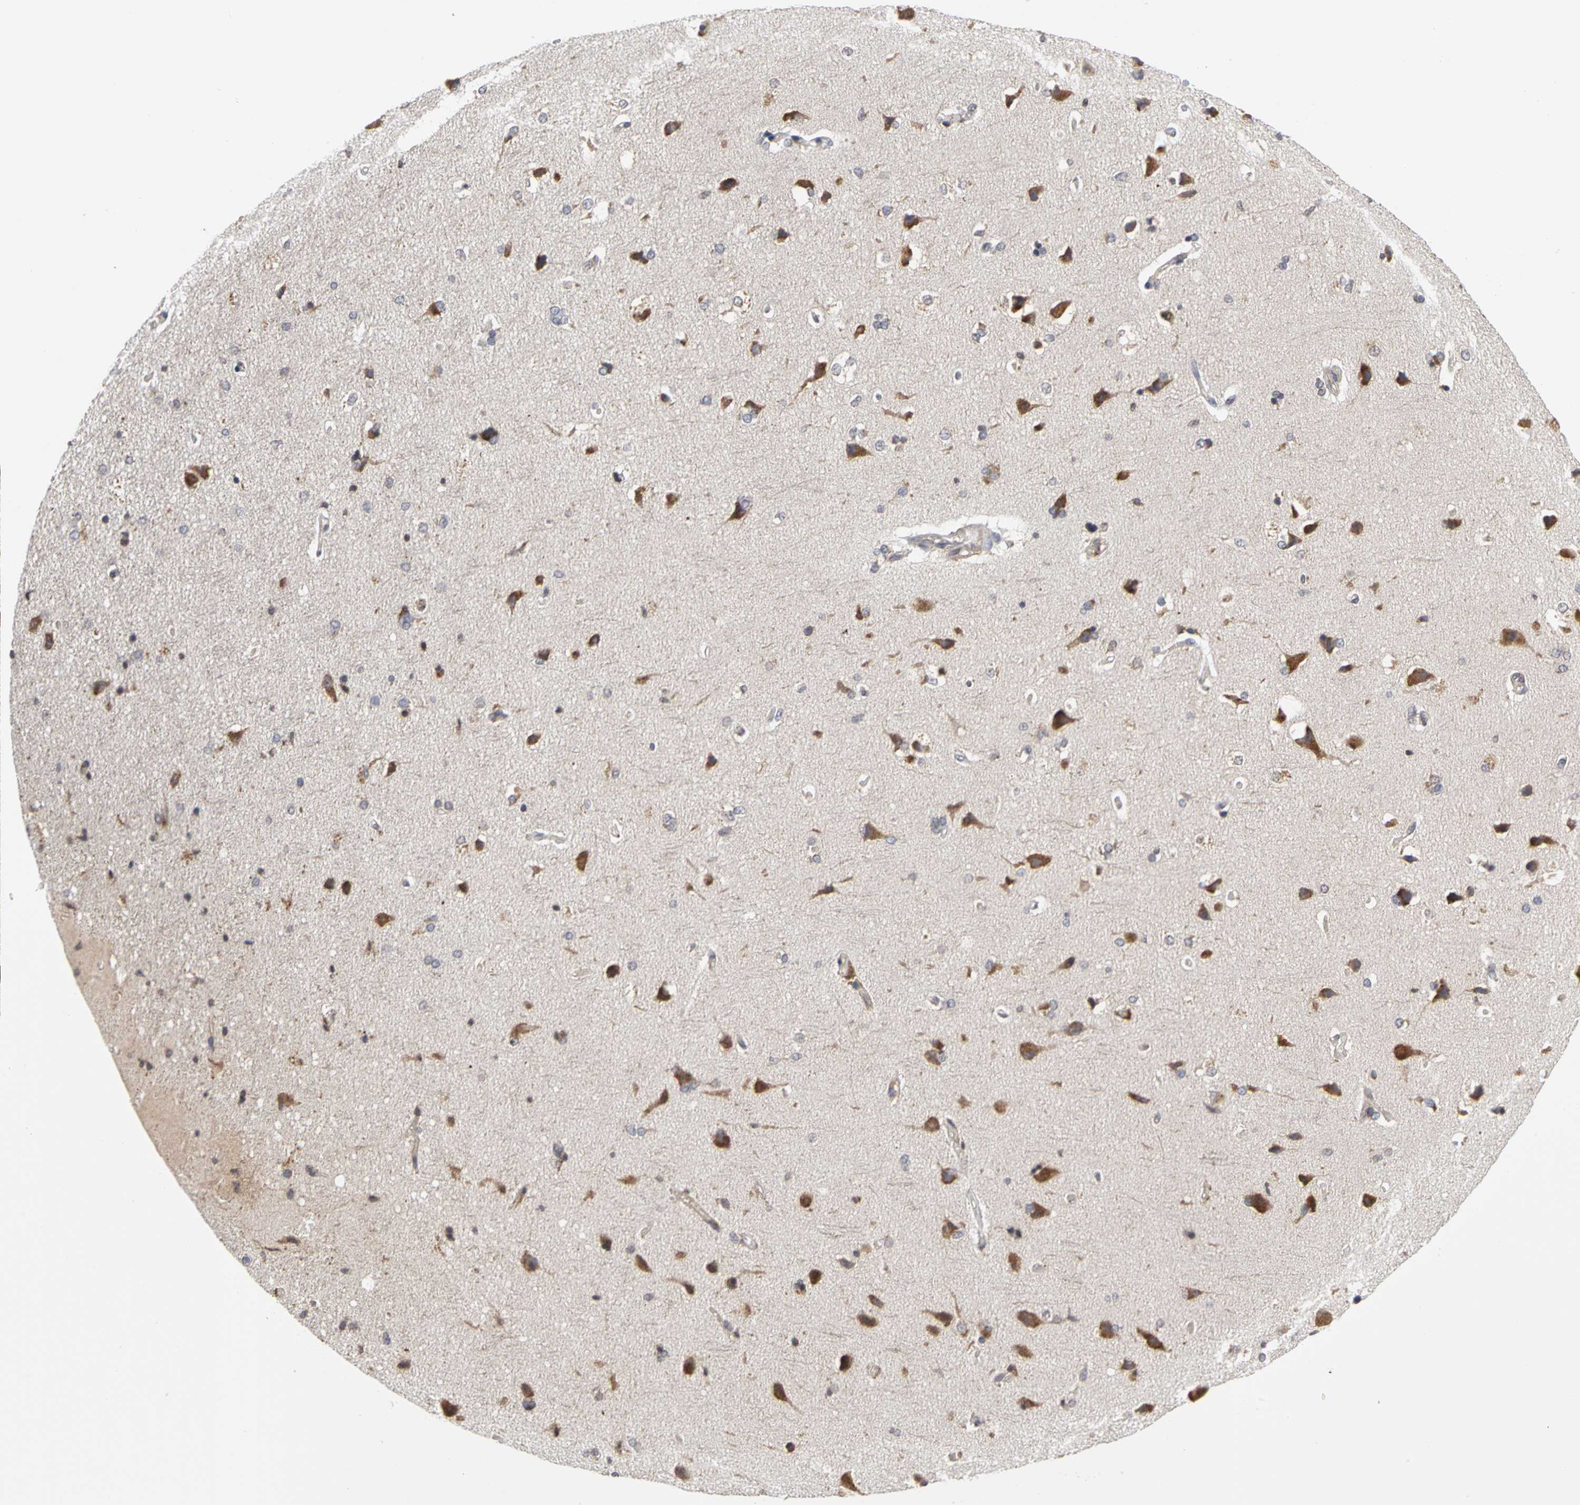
{"staining": {"intensity": "negative", "quantity": "none", "location": "none"}, "tissue": "cerebral cortex", "cell_type": "Endothelial cells", "image_type": "normal", "snomed": [{"axis": "morphology", "description": "Normal tissue, NOS"}, {"axis": "topography", "description": "Cerebral cortex"}], "caption": "High power microscopy histopathology image of an immunohistochemistry micrograph of unremarkable cerebral cortex, revealing no significant staining in endothelial cells. The staining is performed using DAB brown chromogen with nuclei counter-stained in using hematoxylin.", "gene": "IRAK1", "patient": {"sex": "male", "age": 62}}